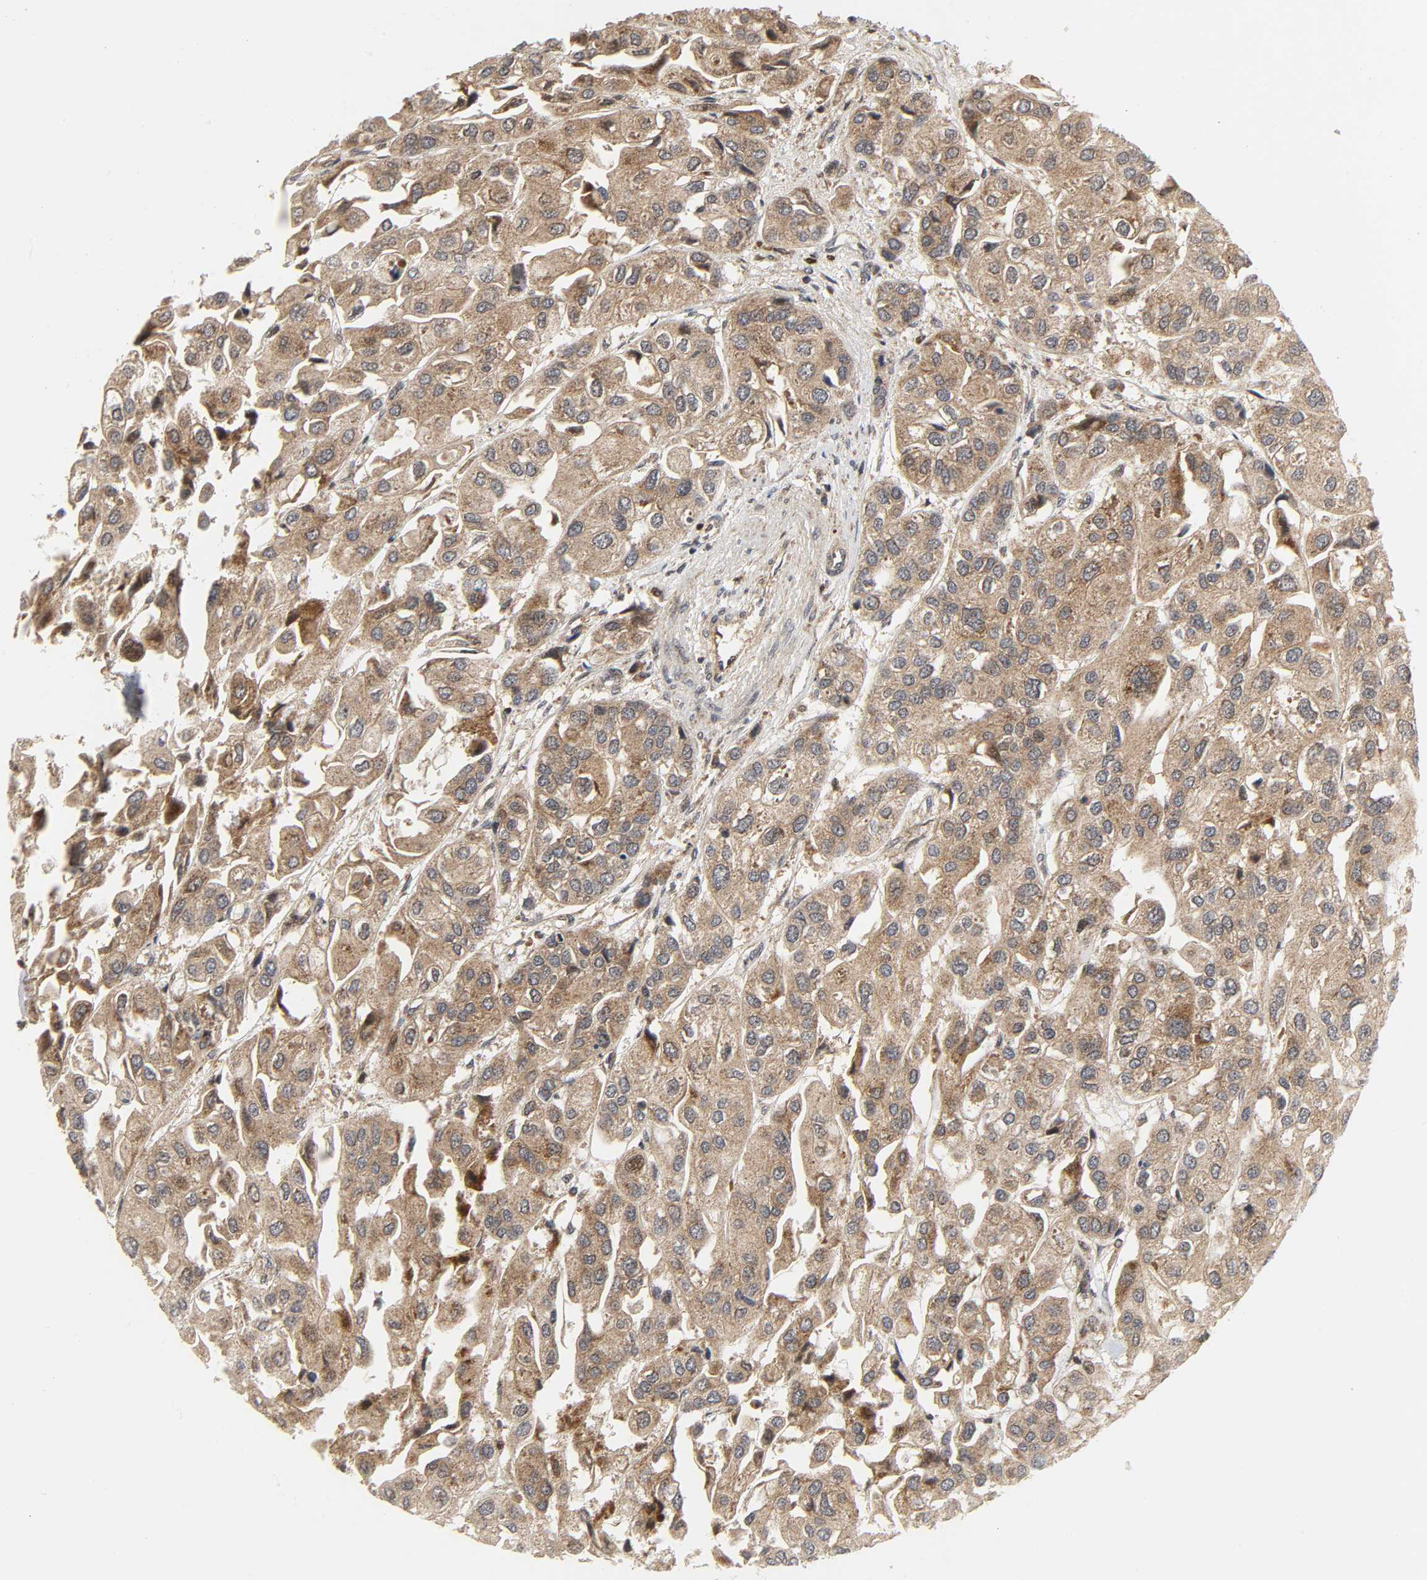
{"staining": {"intensity": "moderate", "quantity": ">75%", "location": "cytoplasmic/membranous"}, "tissue": "urothelial cancer", "cell_type": "Tumor cells", "image_type": "cancer", "snomed": [{"axis": "morphology", "description": "Urothelial carcinoma, High grade"}, {"axis": "topography", "description": "Urinary bladder"}], "caption": "Urothelial cancer stained for a protein reveals moderate cytoplasmic/membranous positivity in tumor cells.", "gene": "CHUK", "patient": {"sex": "female", "age": 64}}